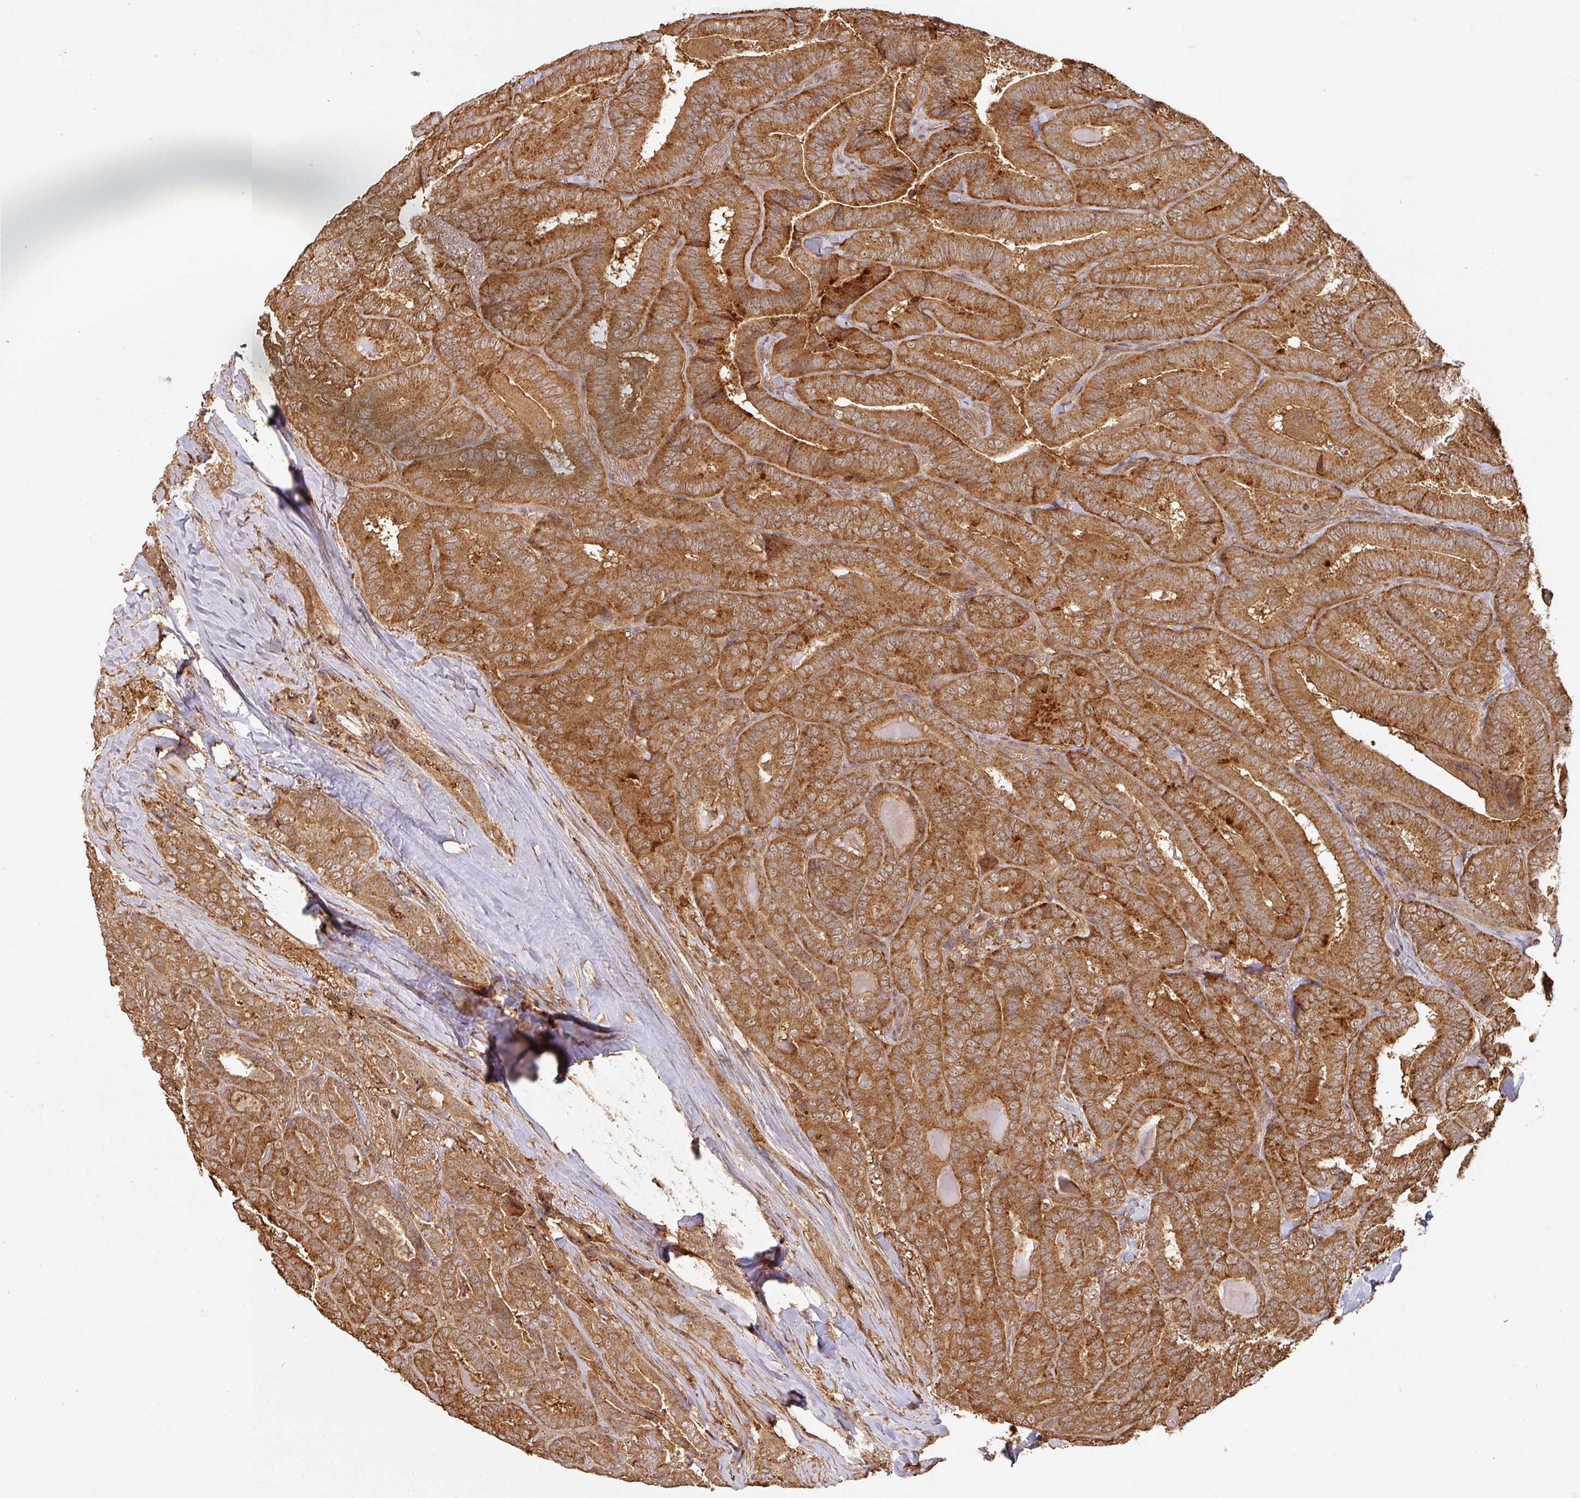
{"staining": {"intensity": "strong", "quantity": ">75%", "location": "cytoplasmic/membranous"}, "tissue": "thyroid cancer", "cell_type": "Tumor cells", "image_type": "cancer", "snomed": [{"axis": "morphology", "description": "Papillary adenocarcinoma, NOS"}, {"axis": "topography", "description": "Thyroid gland"}], "caption": "Strong cytoplasmic/membranous staining for a protein is appreciated in about >75% of tumor cells of thyroid cancer using IHC.", "gene": "ZNF322", "patient": {"sex": "male", "age": 61}}